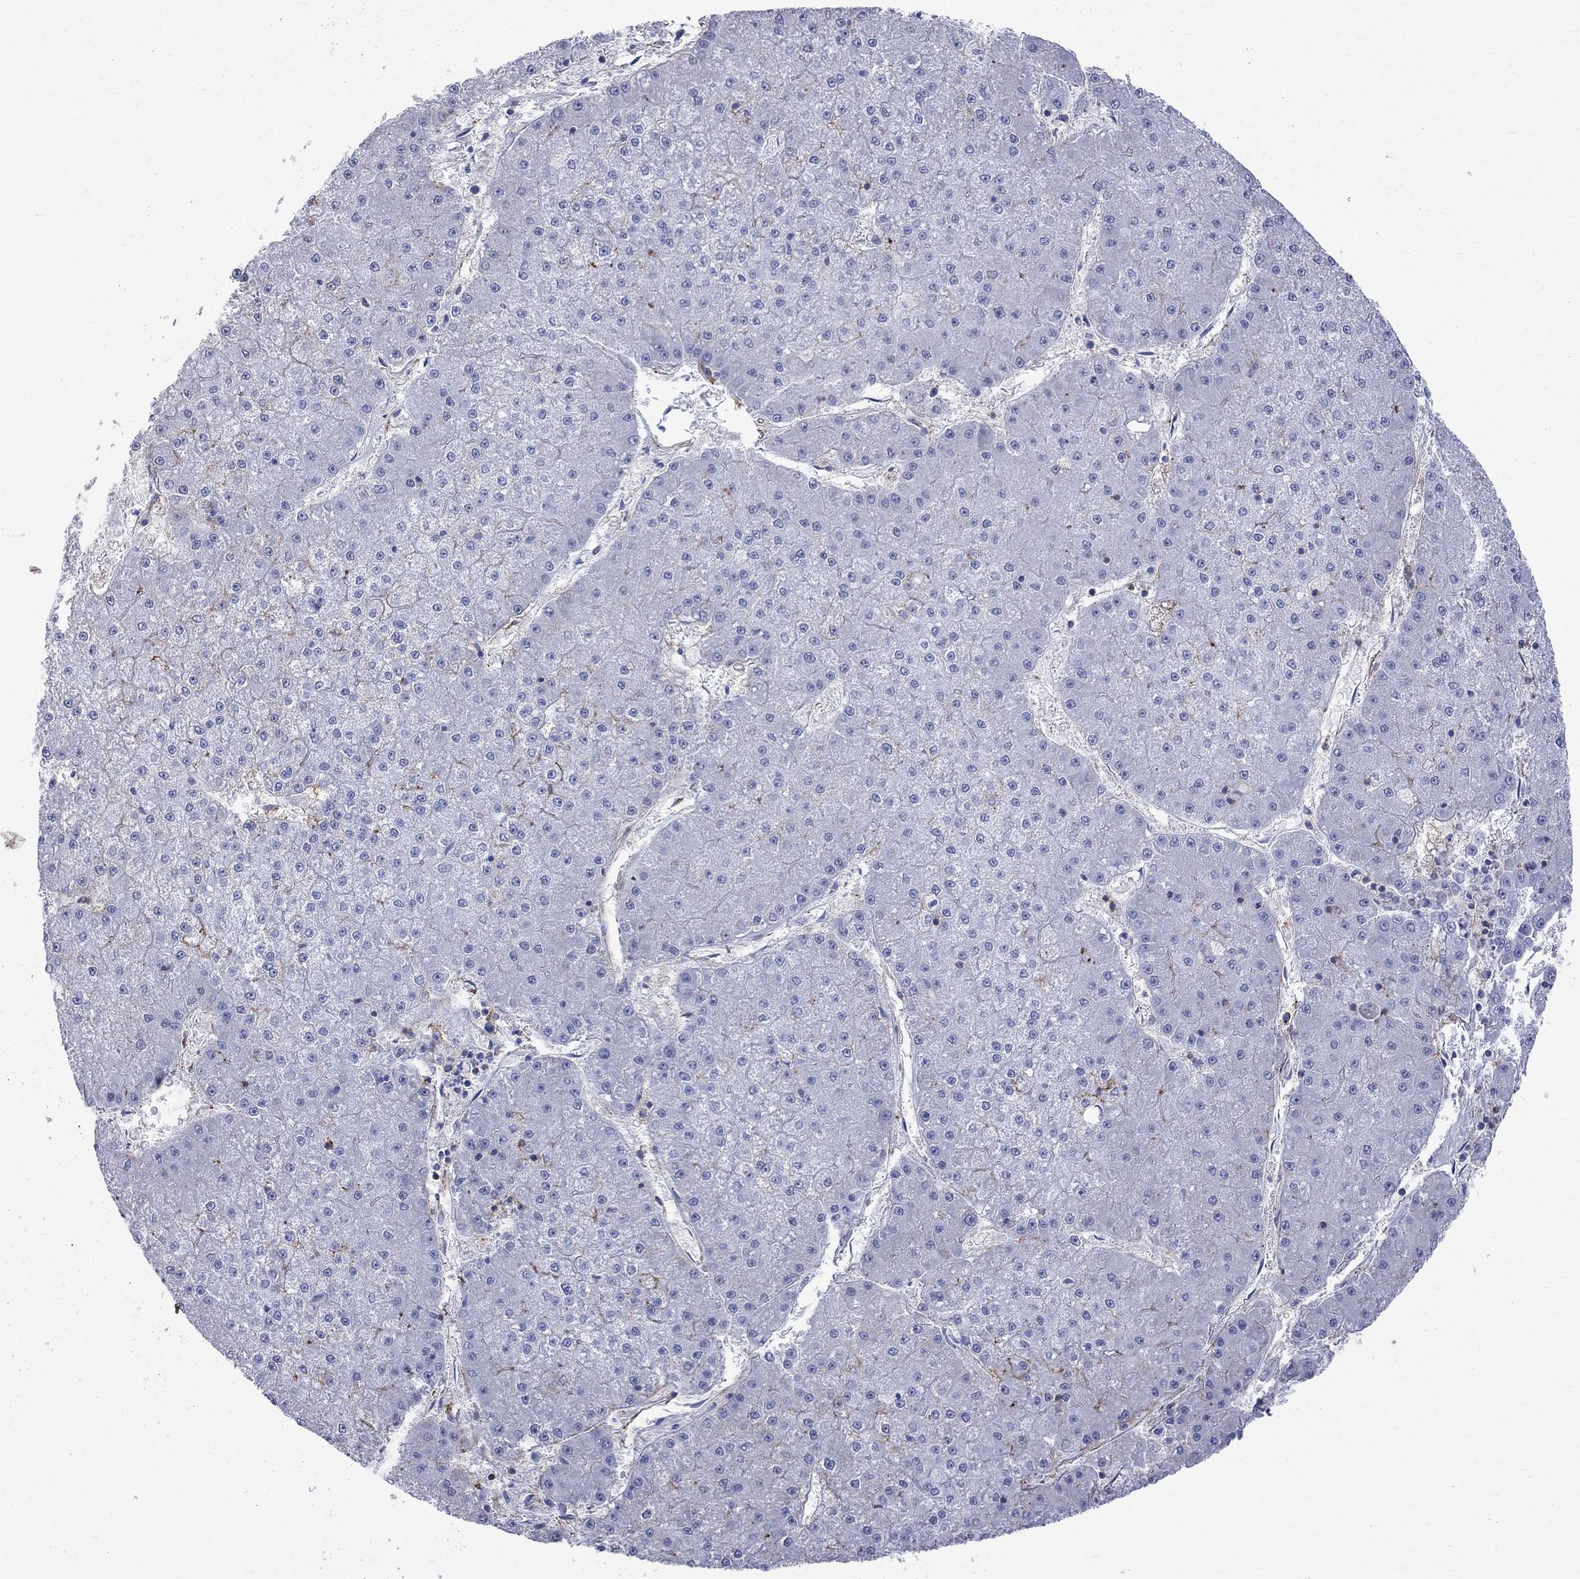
{"staining": {"intensity": "negative", "quantity": "none", "location": "none"}, "tissue": "liver cancer", "cell_type": "Tumor cells", "image_type": "cancer", "snomed": [{"axis": "morphology", "description": "Carcinoma, Hepatocellular, NOS"}, {"axis": "topography", "description": "Liver"}], "caption": "Liver cancer was stained to show a protein in brown. There is no significant expression in tumor cells.", "gene": "S100A3", "patient": {"sex": "male", "age": 73}}